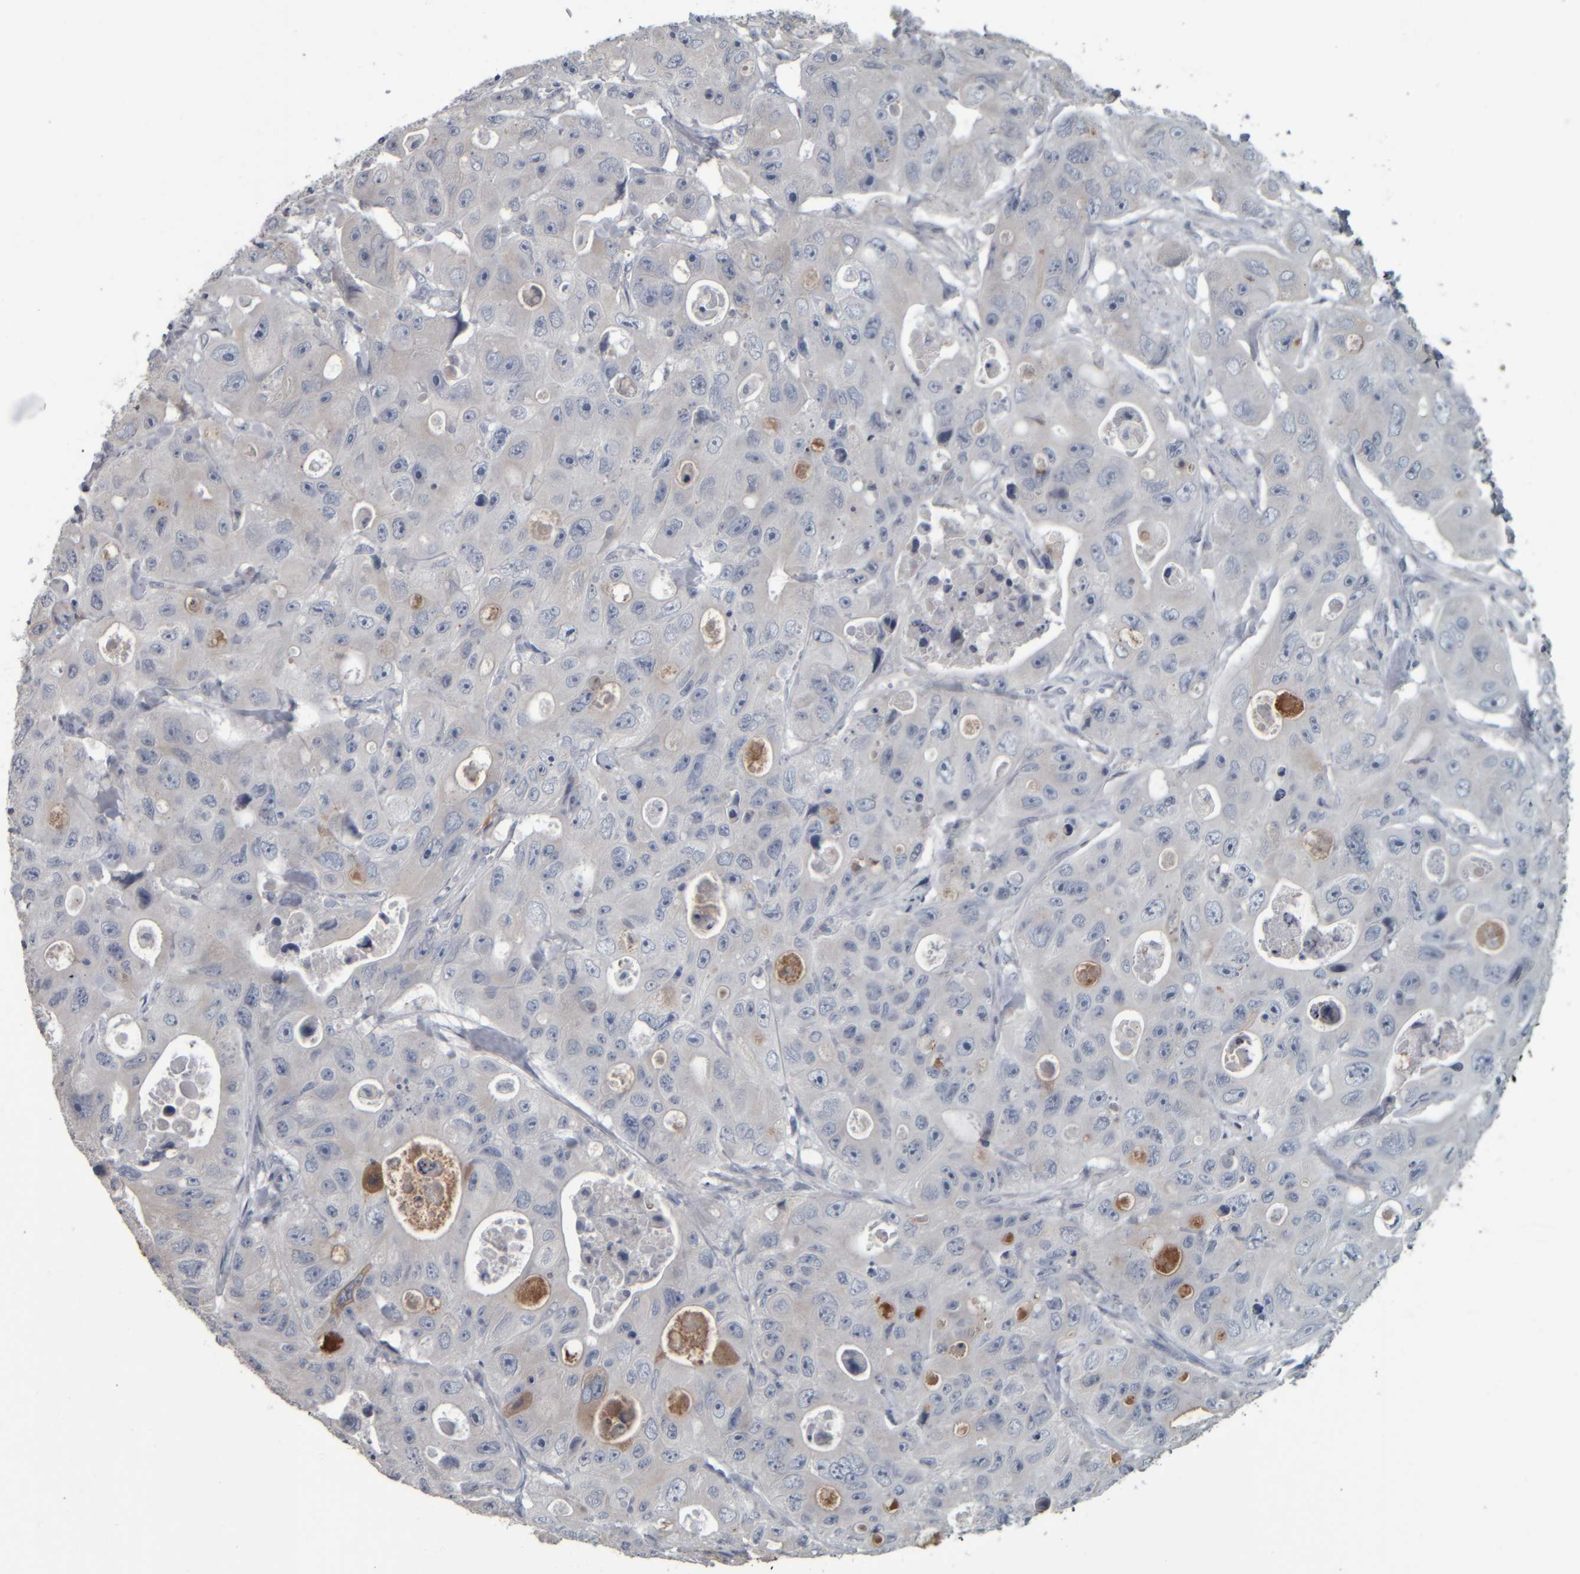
{"staining": {"intensity": "negative", "quantity": "none", "location": "none"}, "tissue": "colorectal cancer", "cell_type": "Tumor cells", "image_type": "cancer", "snomed": [{"axis": "morphology", "description": "Adenocarcinoma, NOS"}, {"axis": "topography", "description": "Colon"}], "caption": "A micrograph of colorectal cancer (adenocarcinoma) stained for a protein shows no brown staining in tumor cells.", "gene": "CAVIN4", "patient": {"sex": "female", "age": 46}}